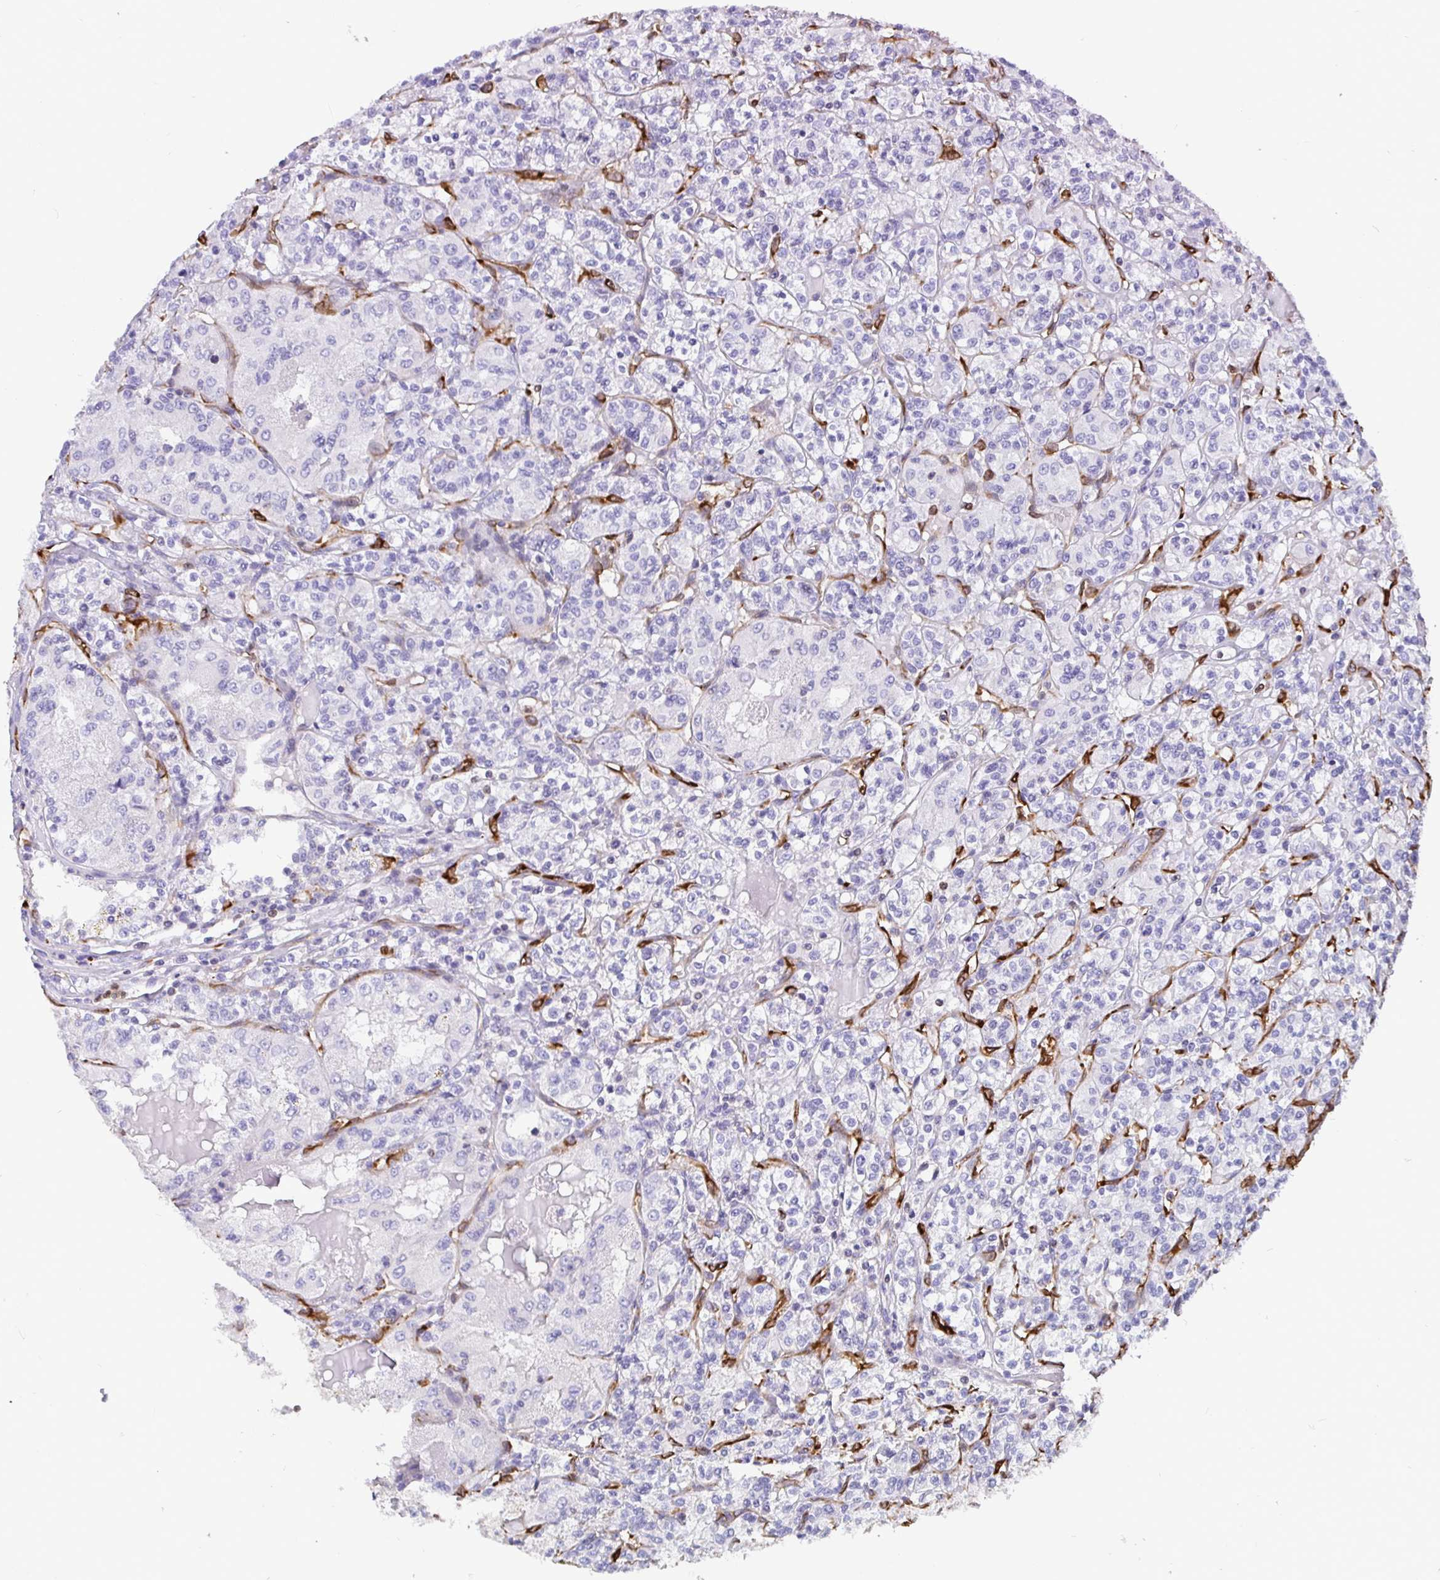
{"staining": {"intensity": "negative", "quantity": "none", "location": "none"}, "tissue": "renal cancer", "cell_type": "Tumor cells", "image_type": "cancer", "snomed": [{"axis": "morphology", "description": "Adenocarcinoma, NOS"}, {"axis": "topography", "description": "Kidney"}], "caption": "Immunohistochemistry histopathology image of neoplastic tissue: human renal cancer stained with DAB shows no significant protein expression in tumor cells.", "gene": "TP53I11", "patient": {"sex": "male", "age": 36}}